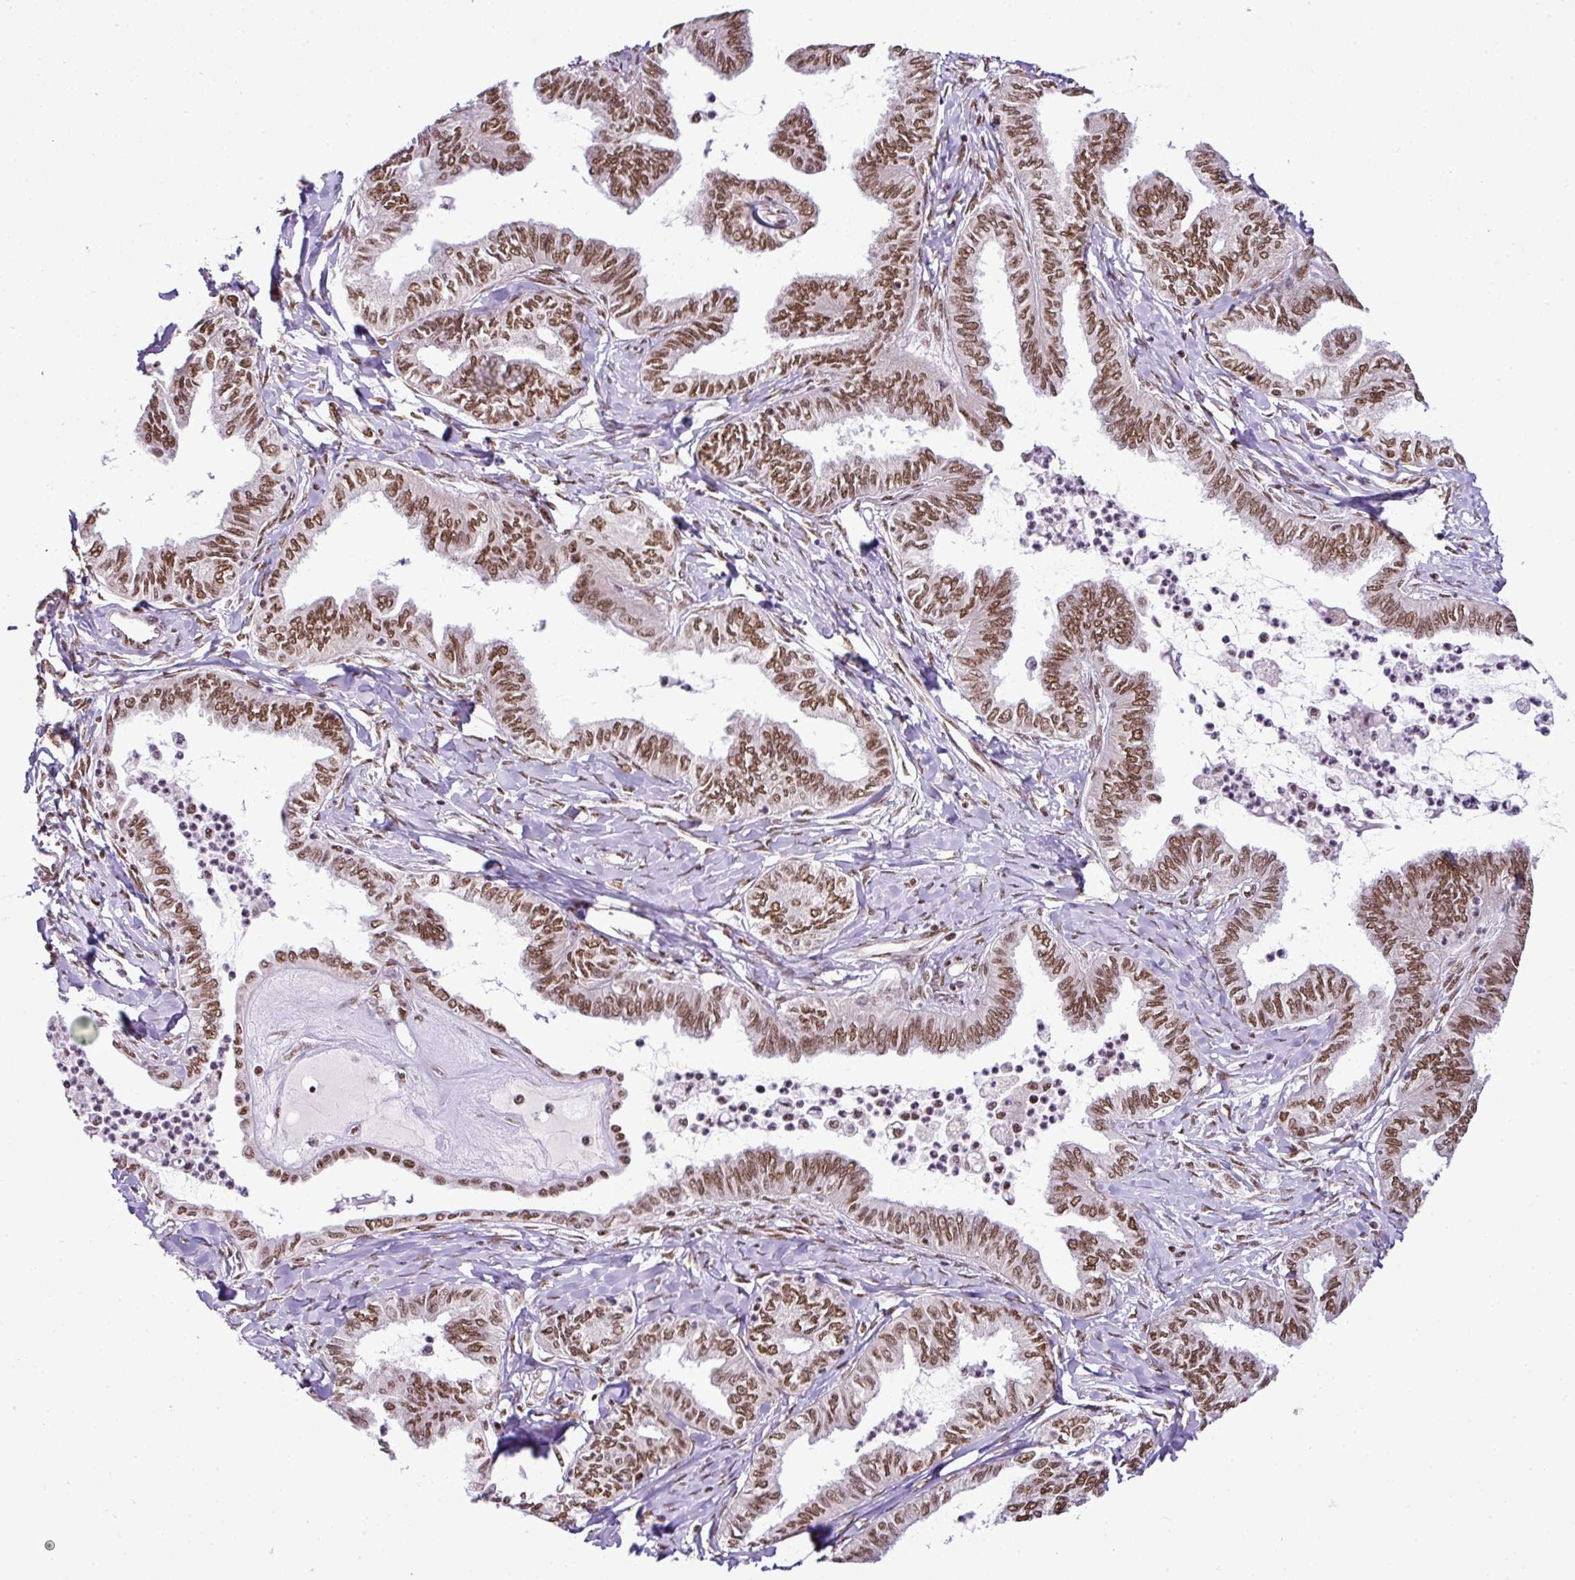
{"staining": {"intensity": "moderate", "quantity": ">75%", "location": "nuclear"}, "tissue": "ovarian cancer", "cell_type": "Tumor cells", "image_type": "cancer", "snomed": [{"axis": "morphology", "description": "Carcinoma, endometroid"}, {"axis": "topography", "description": "Ovary"}], "caption": "An image of human ovarian cancer stained for a protein demonstrates moderate nuclear brown staining in tumor cells. (DAB IHC with brightfield microscopy, high magnification).", "gene": "PGAP4", "patient": {"sex": "female", "age": 70}}